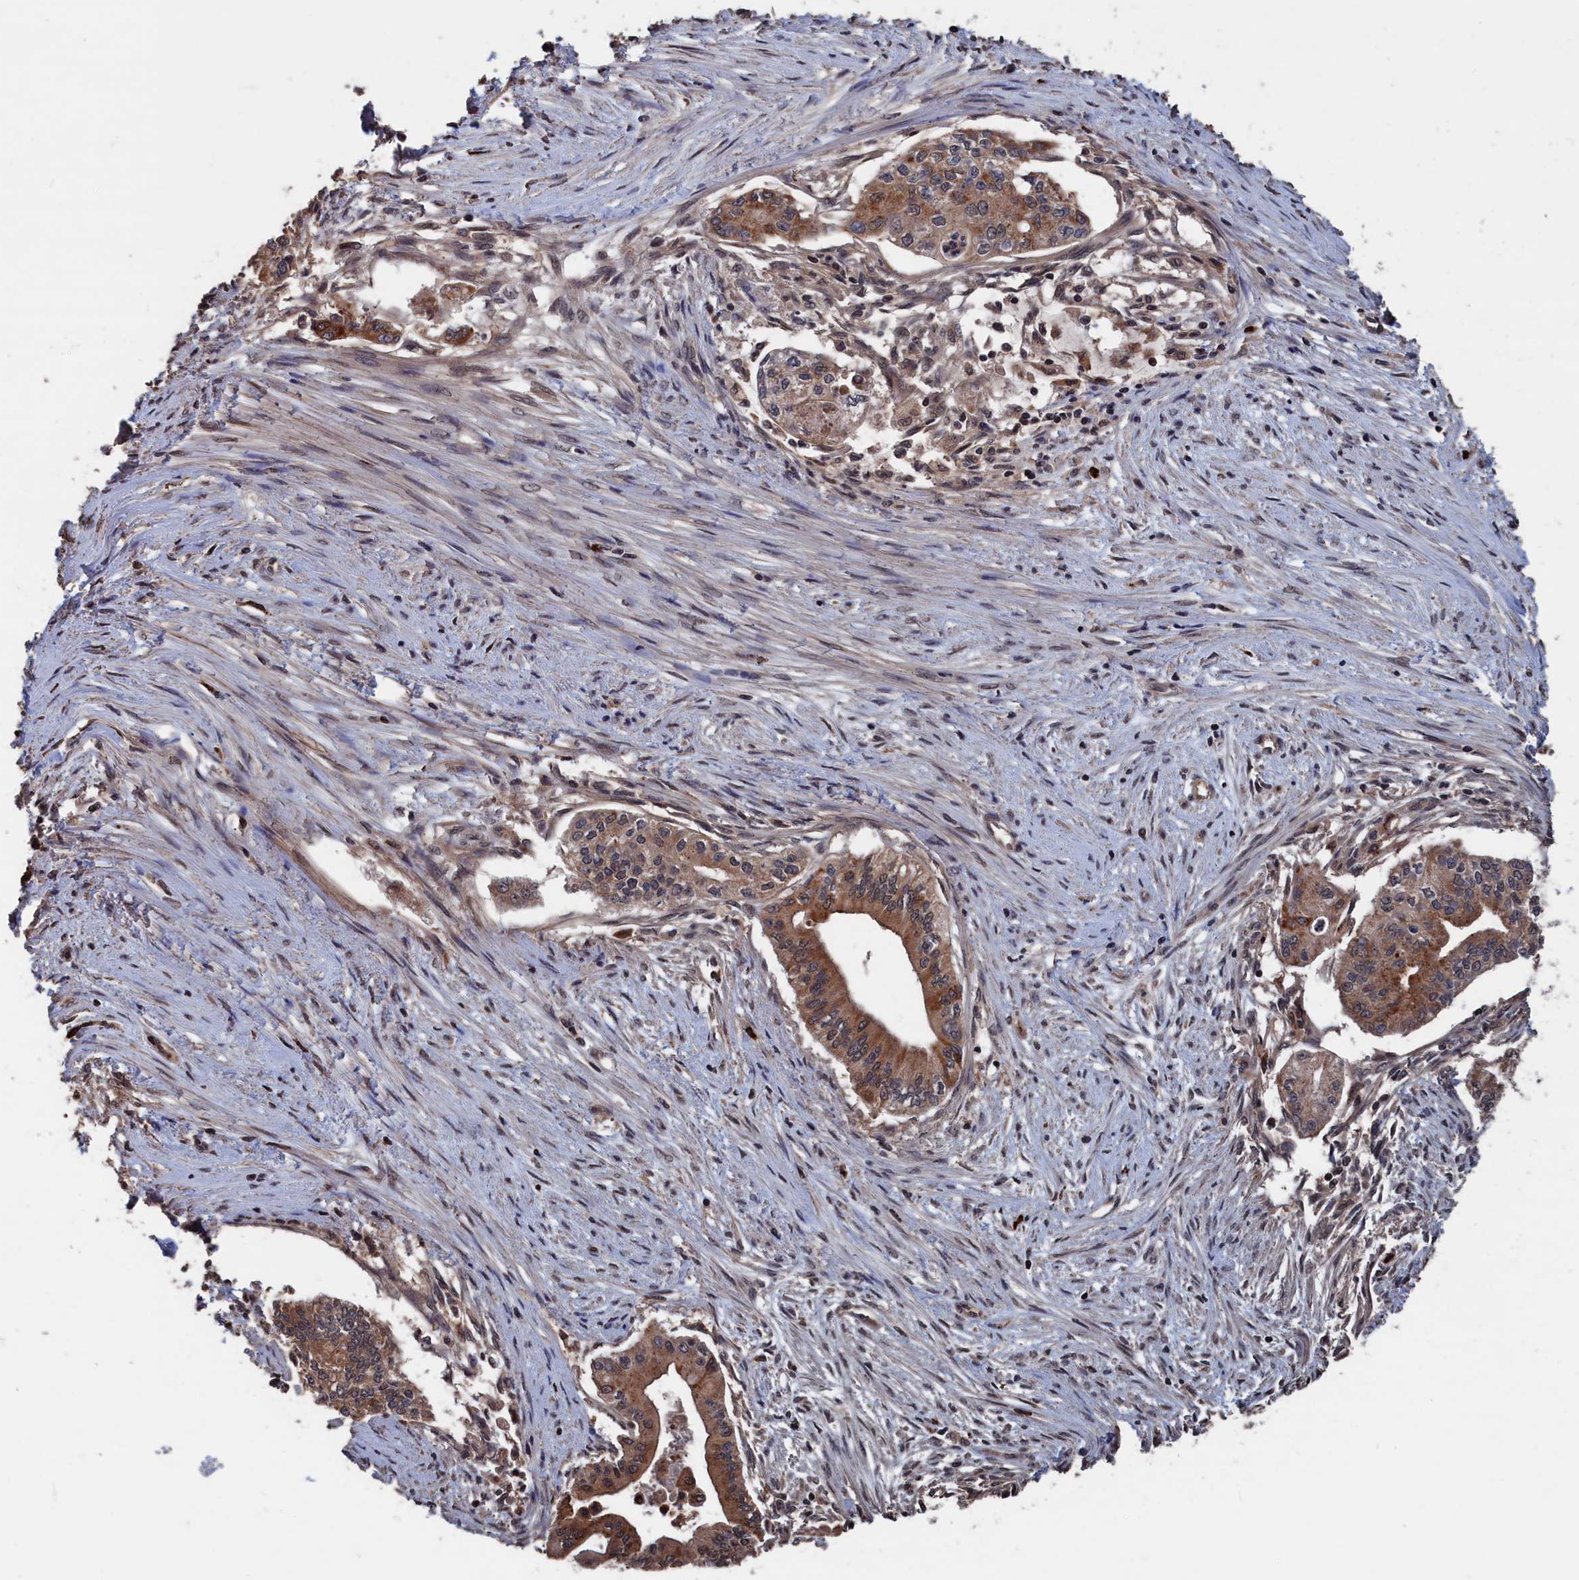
{"staining": {"intensity": "moderate", "quantity": ">75%", "location": "cytoplasmic/membranous,nuclear"}, "tissue": "pancreatic cancer", "cell_type": "Tumor cells", "image_type": "cancer", "snomed": [{"axis": "morphology", "description": "Adenocarcinoma, NOS"}, {"axis": "topography", "description": "Pancreas"}], "caption": "About >75% of tumor cells in pancreatic adenocarcinoma exhibit moderate cytoplasmic/membranous and nuclear protein staining as visualized by brown immunohistochemical staining.", "gene": "PDE12", "patient": {"sex": "male", "age": 46}}